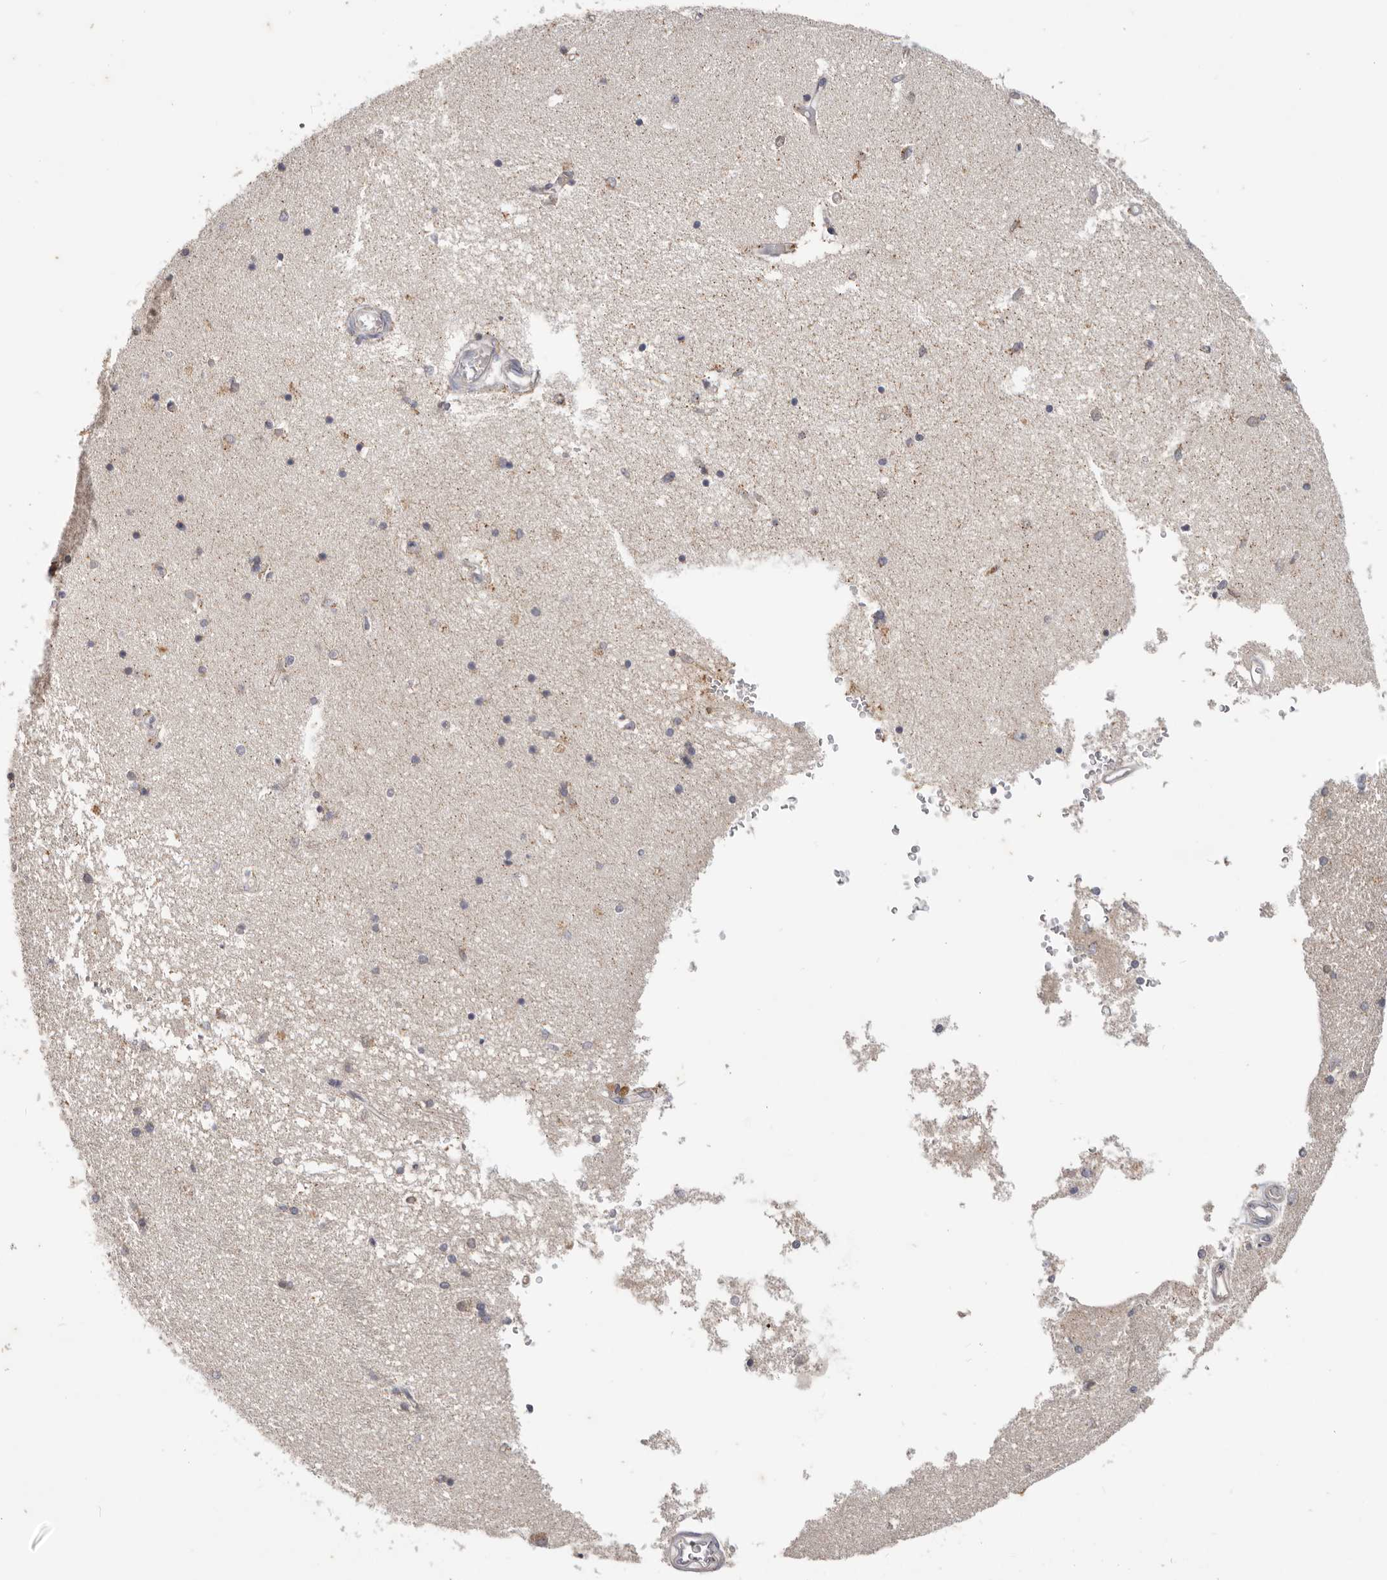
{"staining": {"intensity": "moderate", "quantity": "<25%", "location": "cytoplasmic/membranous"}, "tissue": "hippocampus", "cell_type": "Glial cells", "image_type": "normal", "snomed": [{"axis": "morphology", "description": "Normal tissue, NOS"}, {"axis": "topography", "description": "Hippocampus"}], "caption": "Immunohistochemical staining of normal human hippocampus shows <25% levels of moderate cytoplasmic/membranous protein staining in about <25% of glial cells.", "gene": "WDR77", "patient": {"sex": "male", "age": 45}}